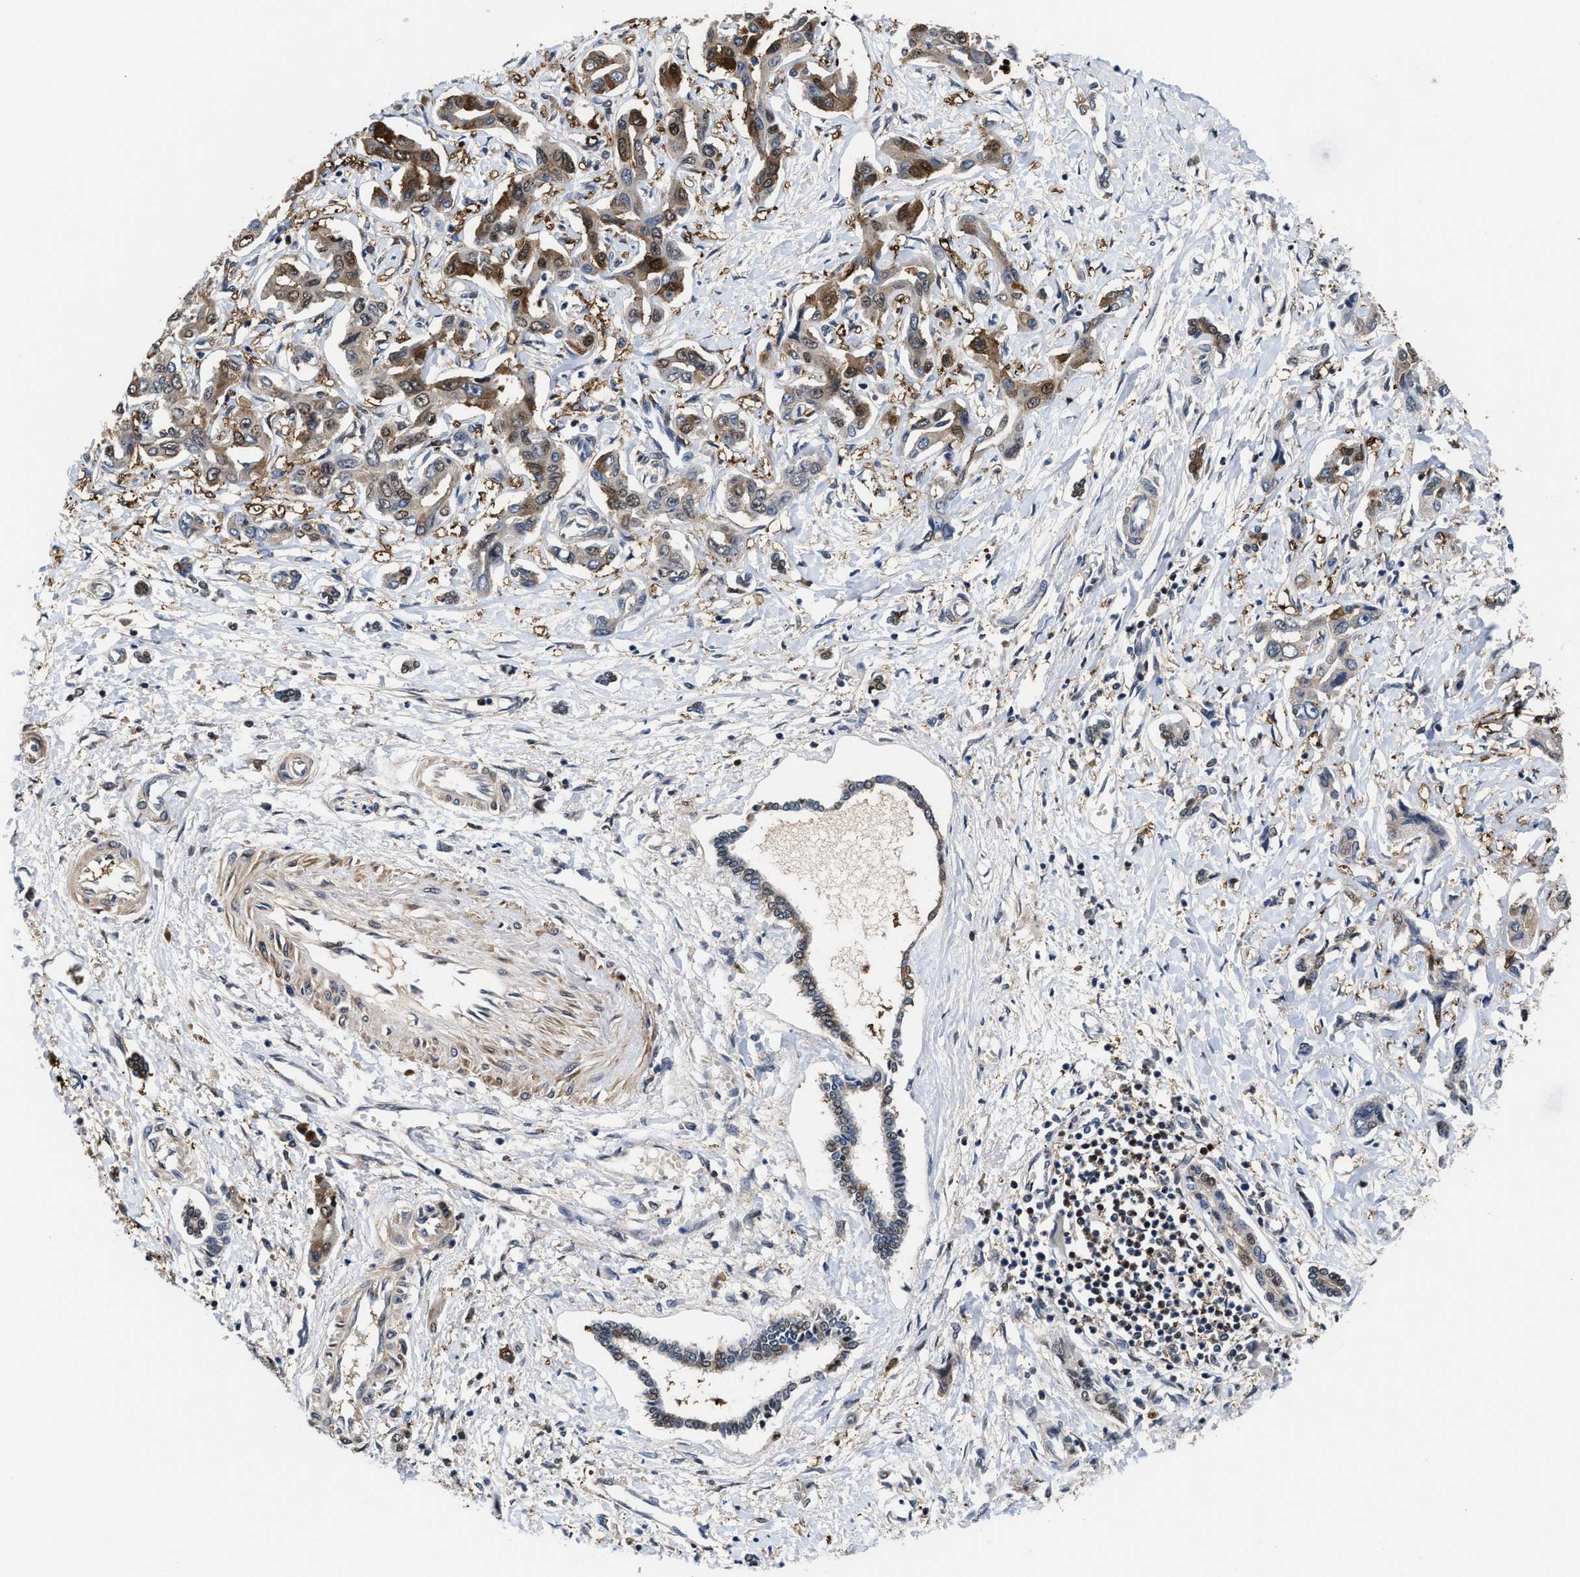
{"staining": {"intensity": "moderate", "quantity": ">75%", "location": "cytoplasmic/membranous,nuclear"}, "tissue": "liver cancer", "cell_type": "Tumor cells", "image_type": "cancer", "snomed": [{"axis": "morphology", "description": "Cholangiocarcinoma"}, {"axis": "topography", "description": "Liver"}], "caption": "Immunohistochemistry (DAB) staining of liver cancer (cholangiocarcinoma) shows moderate cytoplasmic/membranous and nuclear protein staining in about >75% of tumor cells.", "gene": "KIF12", "patient": {"sex": "male", "age": 59}}